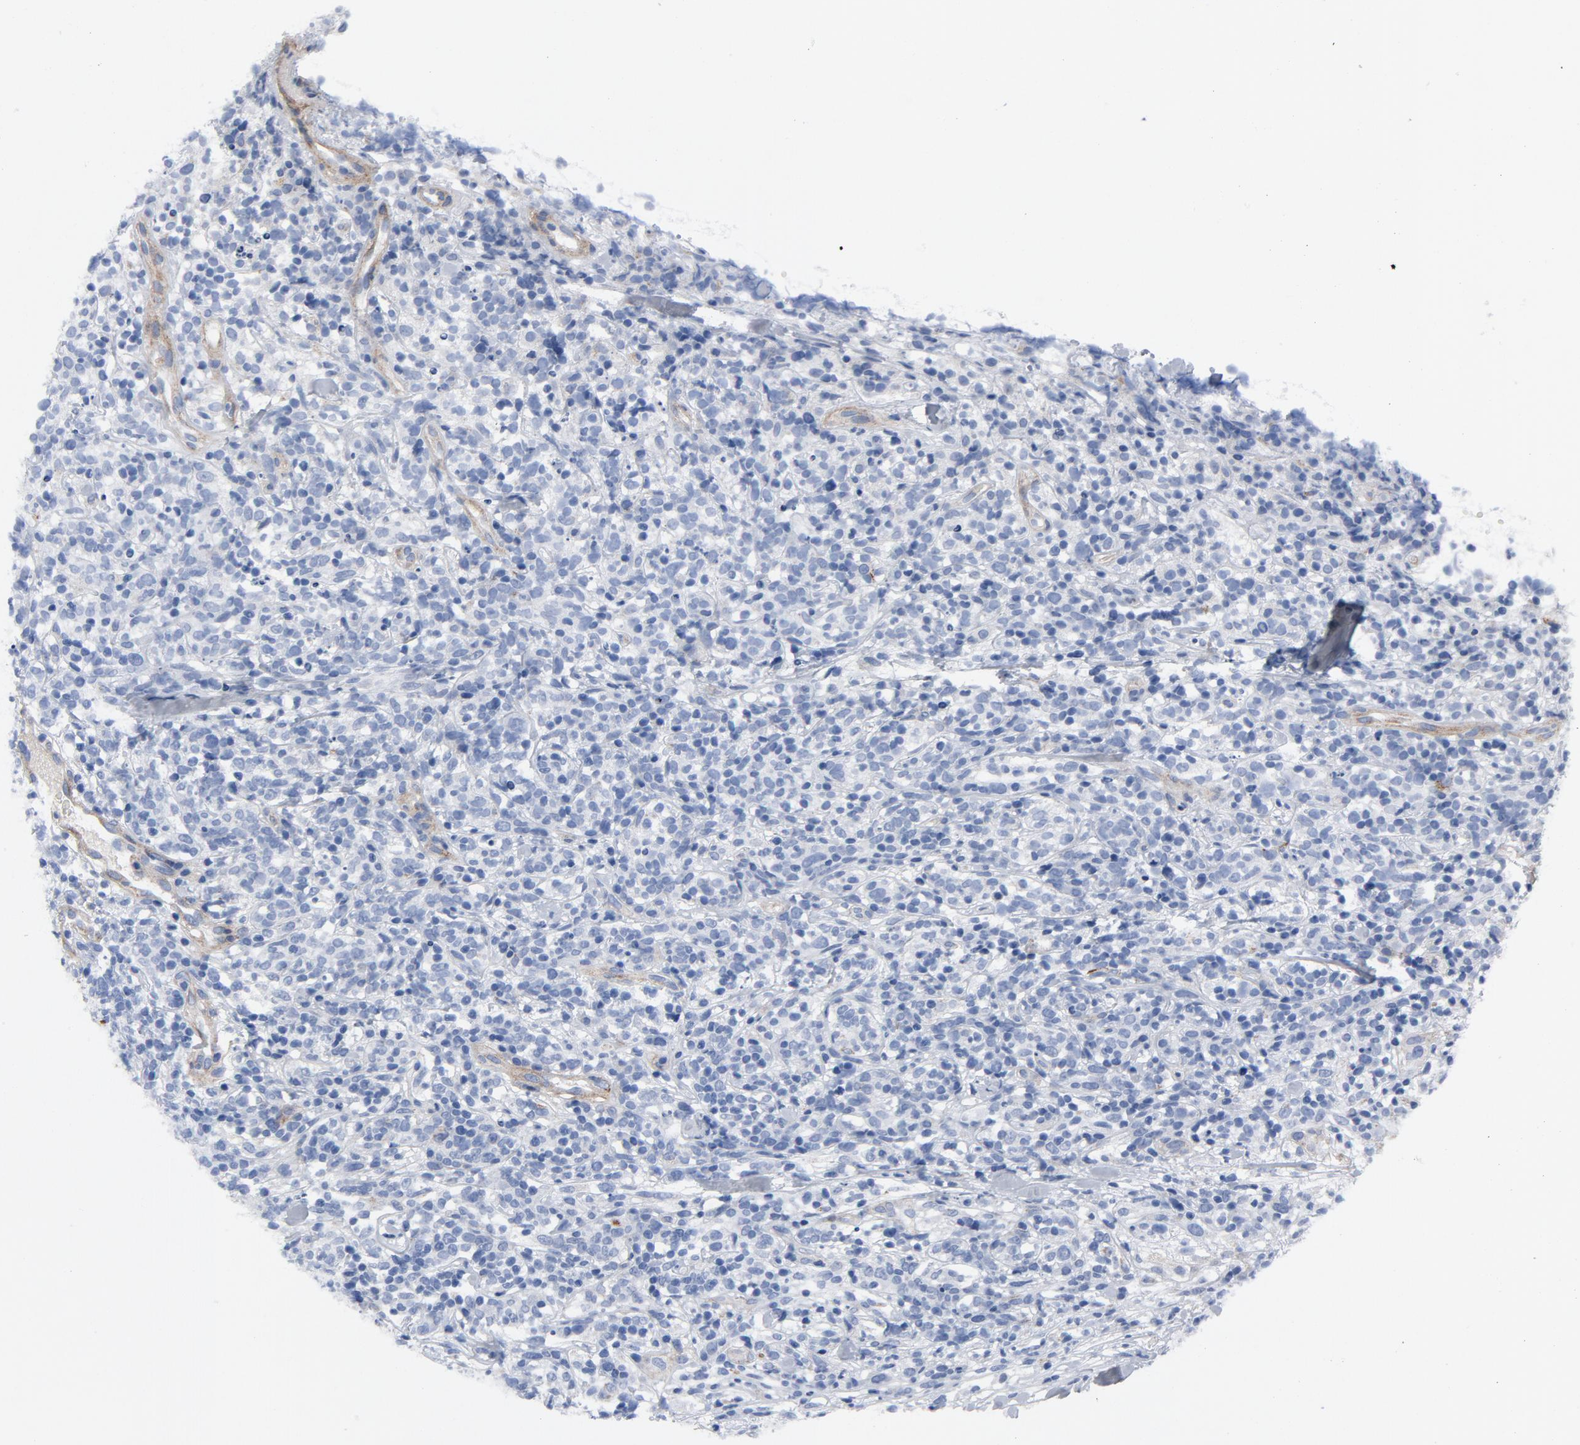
{"staining": {"intensity": "negative", "quantity": "none", "location": "none"}, "tissue": "lymphoma", "cell_type": "Tumor cells", "image_type": "cancer", "snomed": [{"axis": "morphology", "description": "Malignant lymphoma, non-Hodgkin's type, High grade"}, {"axis": "topography", "description": "Lymph node"}], "caption": "Lymphoma was stained to show a protein in brown. There is no significant expression in tumor cells.", "gene": "LAMC1", "patient": {"sex": "female", "age": 73}}